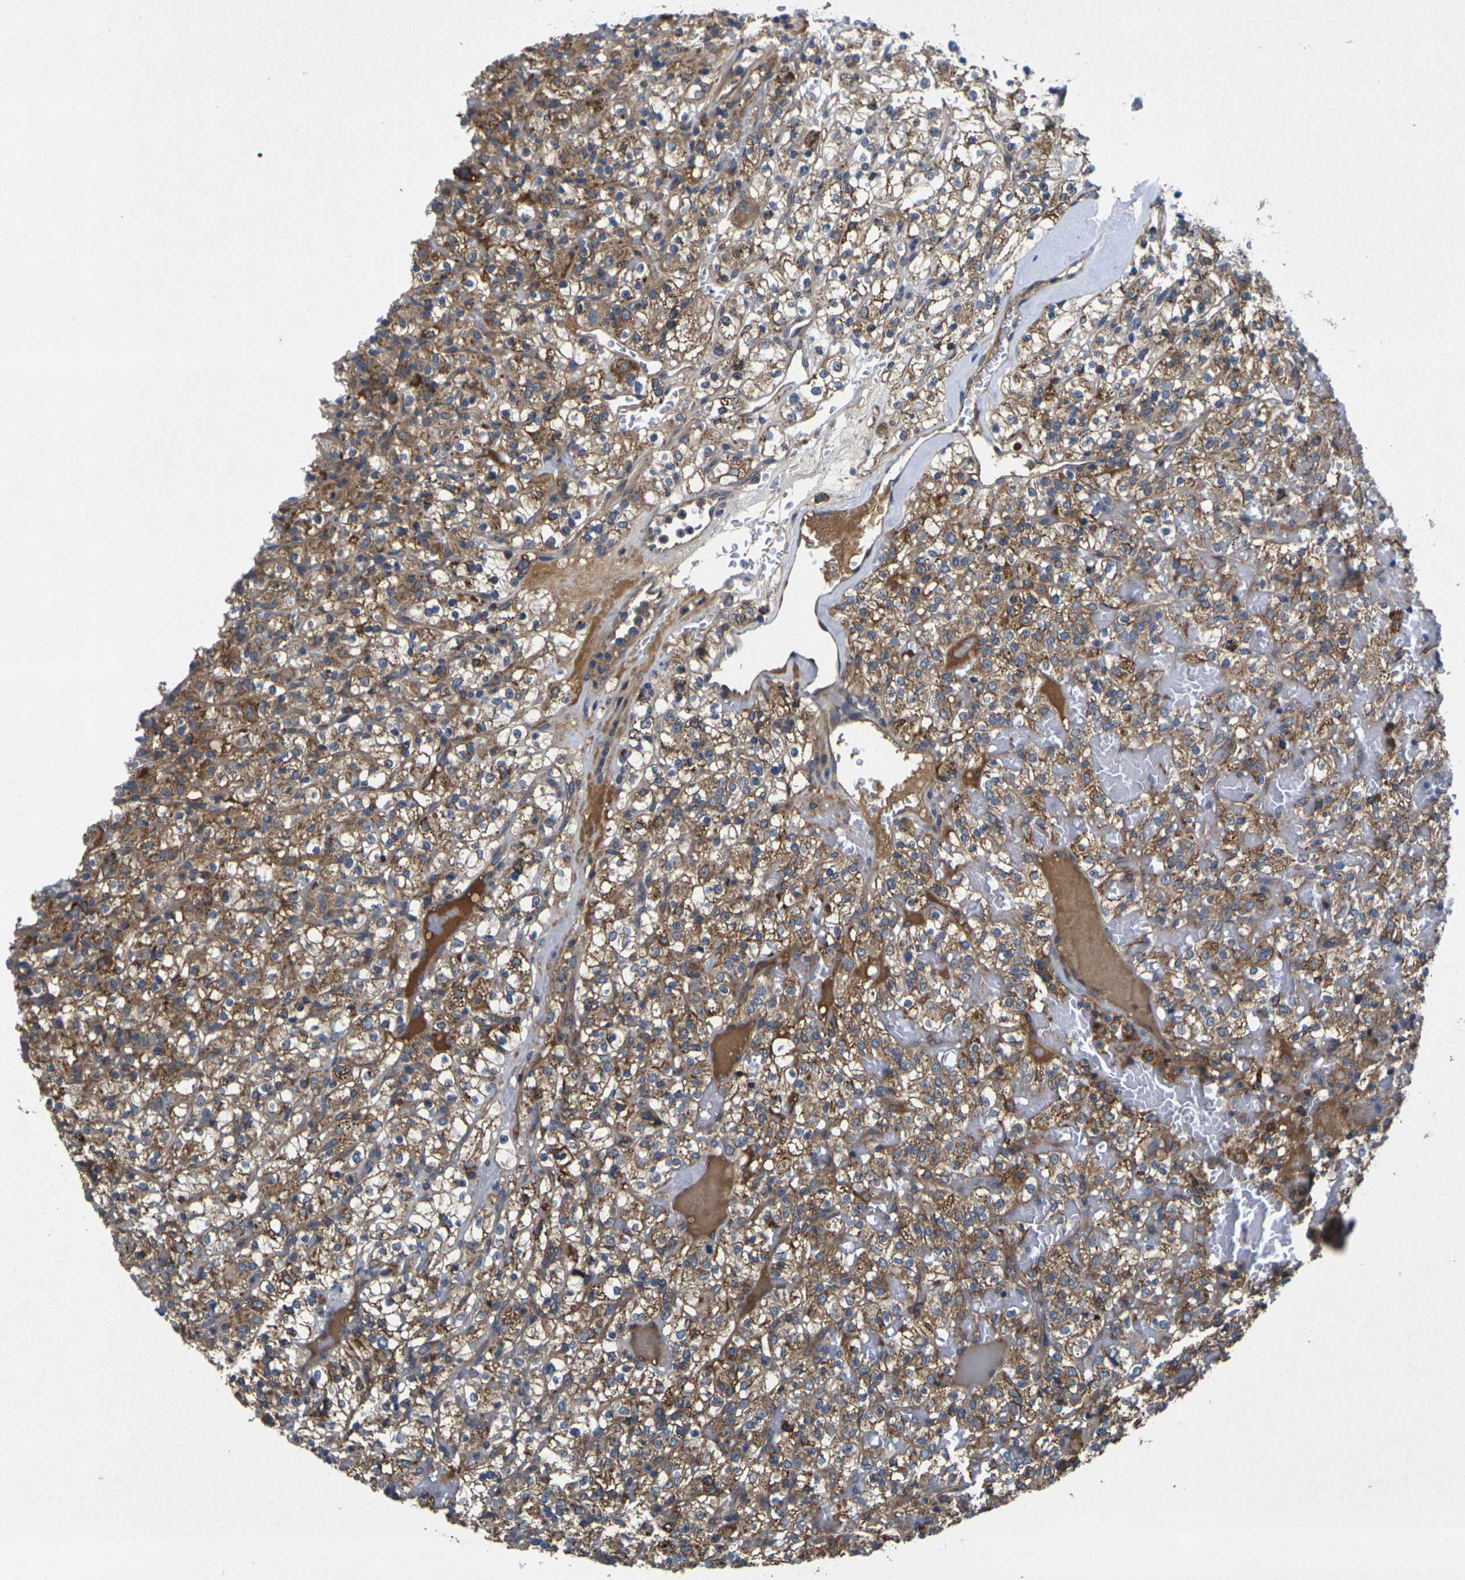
{"staining": {"intensity": "moderate", "quantity": ">75%", "location": "cytoplasmic/membranous"}, "tissue": "renal cancer", "cell_type": "Tumor cells", "image_type": "cancer", "snomed": [{"axis": "morphology", "description": "Normal tissue, NOS"}, {"axis": "morphology", "description": "Adenocarcinoma, NOS"}, {"axis": "topography", "description": "Kidney"}], "caption": "DAB immunohistochemical staining of renal cancer (adenocarcinoma) displays moderate cytoplasmic/membranous protein positivity in about >75% of tumor cells. (Stains: DAB in brown, nuclei in blue, Microscopy: brightfield microscopy at high magnification).", "gene": "KIF1B", "patient": {"sex": "female", "age": 72}}